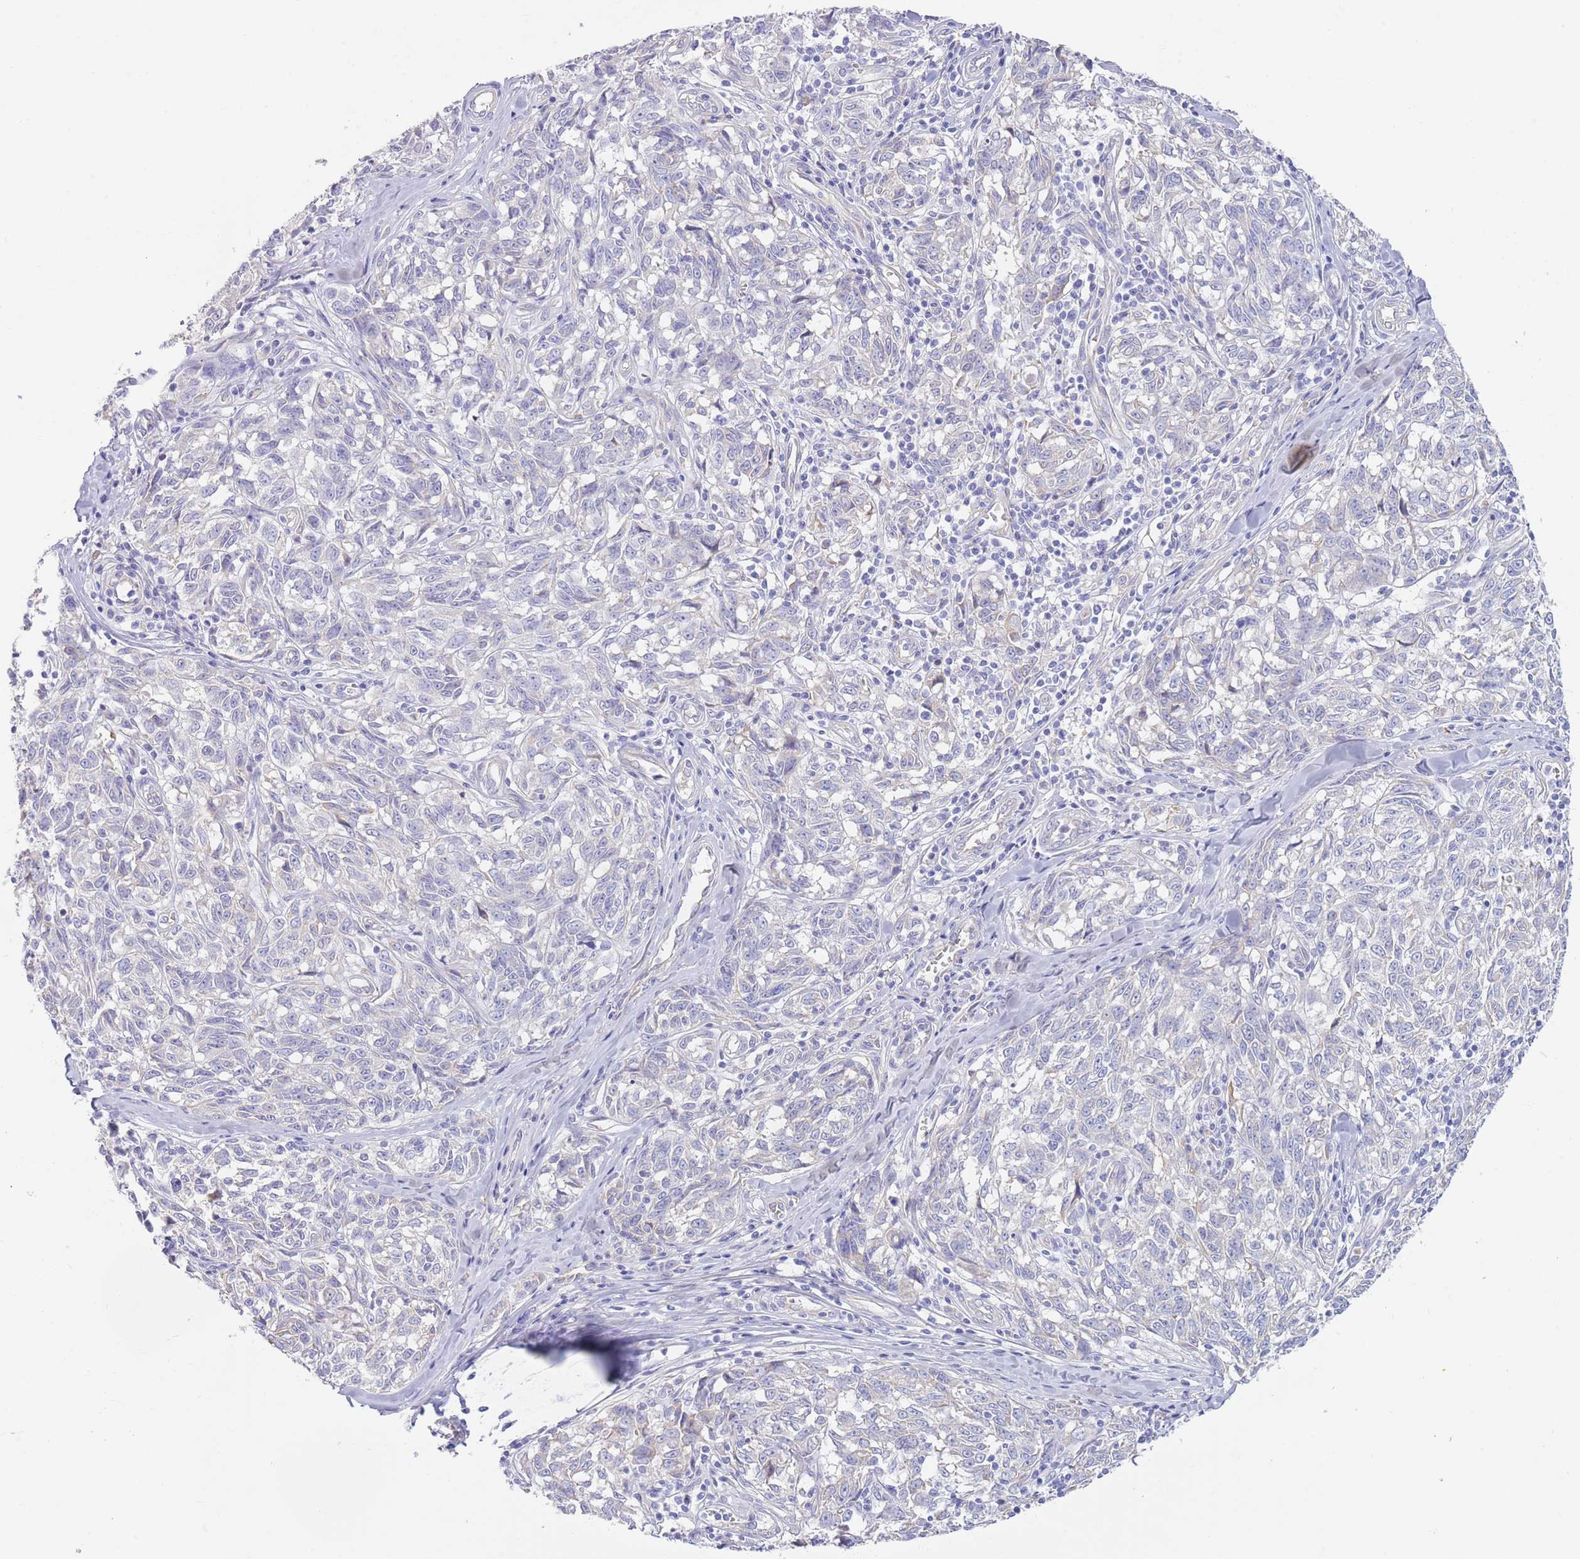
{"staining": {"intensity": "negative", "quantity": "none", "location": "none"}, "tissue": "melanoma", "cell_type": "Tumor cells", "image_type": "cancer", "snomed": [{"axis": "morphology", "description": "Normal tissue, NOS"}, {"axis": "morphology", "description": "Malignant melanoma, NOS"}, {"axis": "topography", "description": "Skin"}], "caption": "An immunohistochemistry image of malignant melanoma is shown. There is no staining in tumor cells of malignant melanoma. (DAB immunohistochemistry (IHC) visualized using brightfield microscopy, high magnification).", "gene": "CCDC149", "patient": {"sex": "female", "age": 64}}